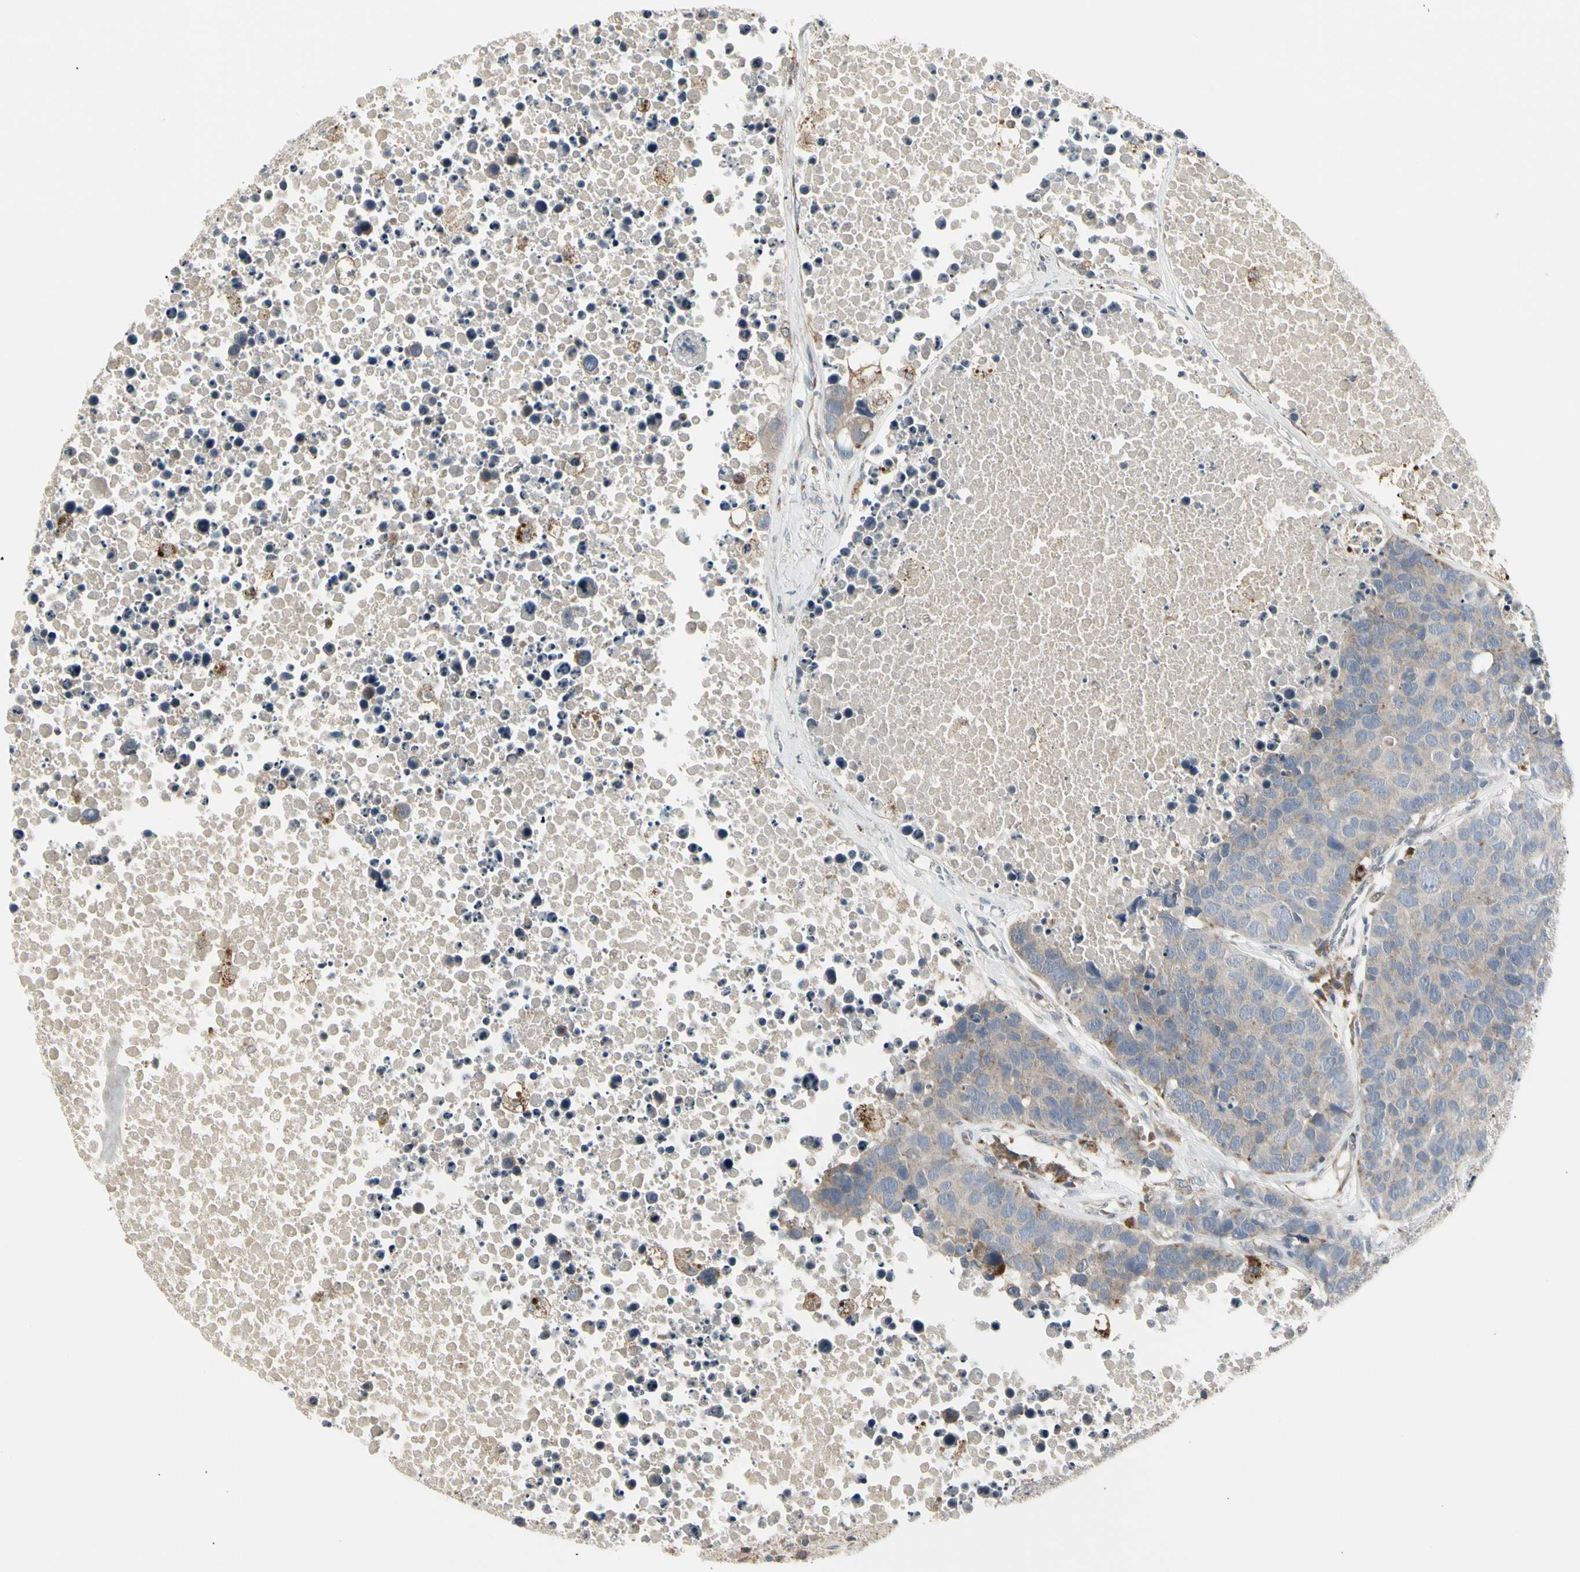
{"staining": {"intensity": "weak", "quantity": "25%-75%", "location": "cytoplasmic/membranous"}, "tissue": "carcinoid", "cell_type": "Tumor cells", "image_type": "cancer", "snomed": [{"axis": "morphology", "description": "Carcinoid, malignant, NOS"}, {"axis": "topography", "description": "Lung"}], "caption": "A photomicrograph showing weak cytoplasmic/membranous expression in about 25%-75% of tumor cells in carcinoid, as visualized by brown immunohistochemical staining.", "gene": "GRN", "patient": {"sex": "male", "age": 60}}